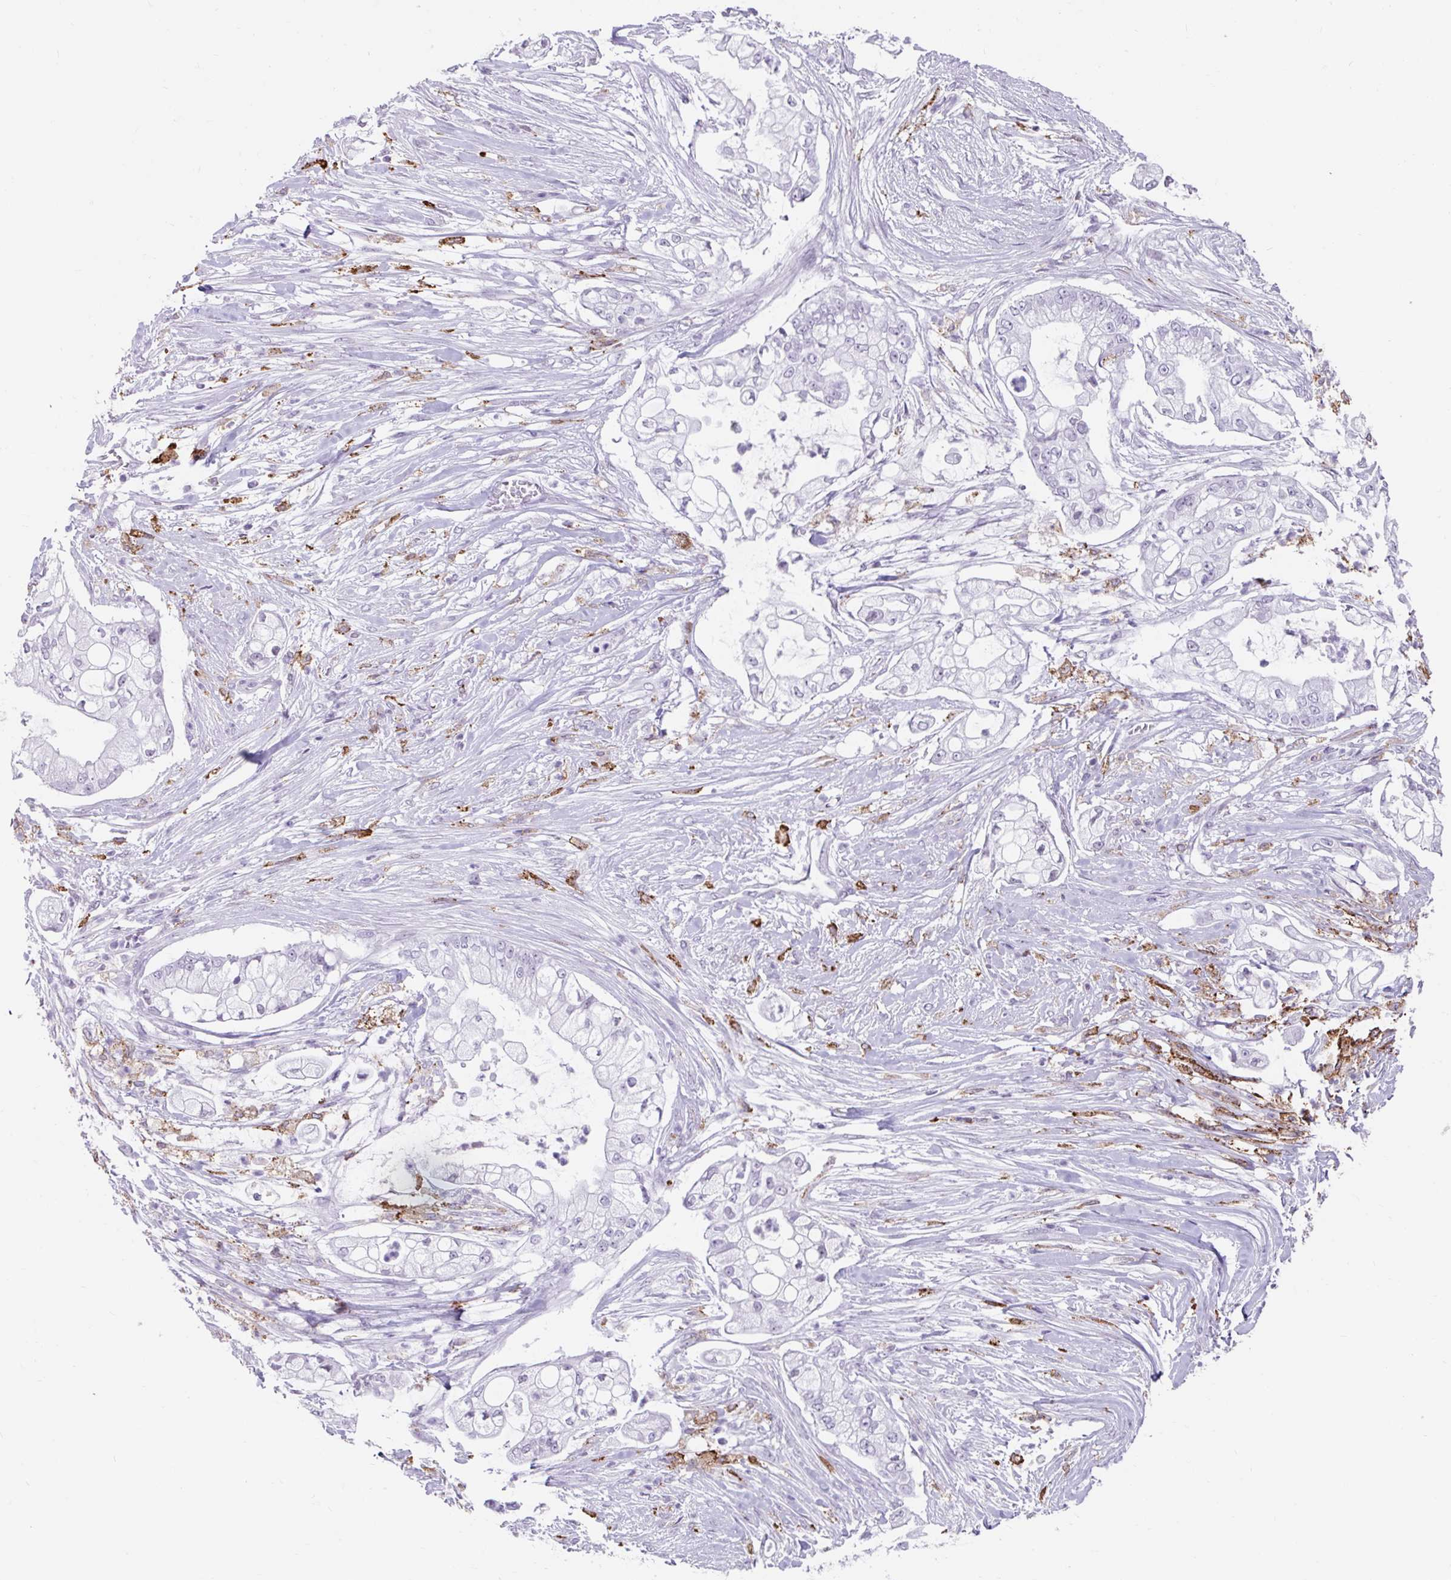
{"staining": {"intensity": "negative", "quantity": "none", "location": "none"}, "tissue": "pancreatic cancer", "cell_type": "Tumor cells", "image_type": "cancer", "snomed": [{"axis": "morphology", "description": "Adenocarcinoma, NOS"}, {"axis": "topography", "description": "Pancreas"}], "caption": "DAB immunohistochemical staining of human adenocarcinoma (pancreatic) reveals no significant positivity in tumor cells.", "gene": "CD163", "patient": {"sex": "female", "age": 69}}